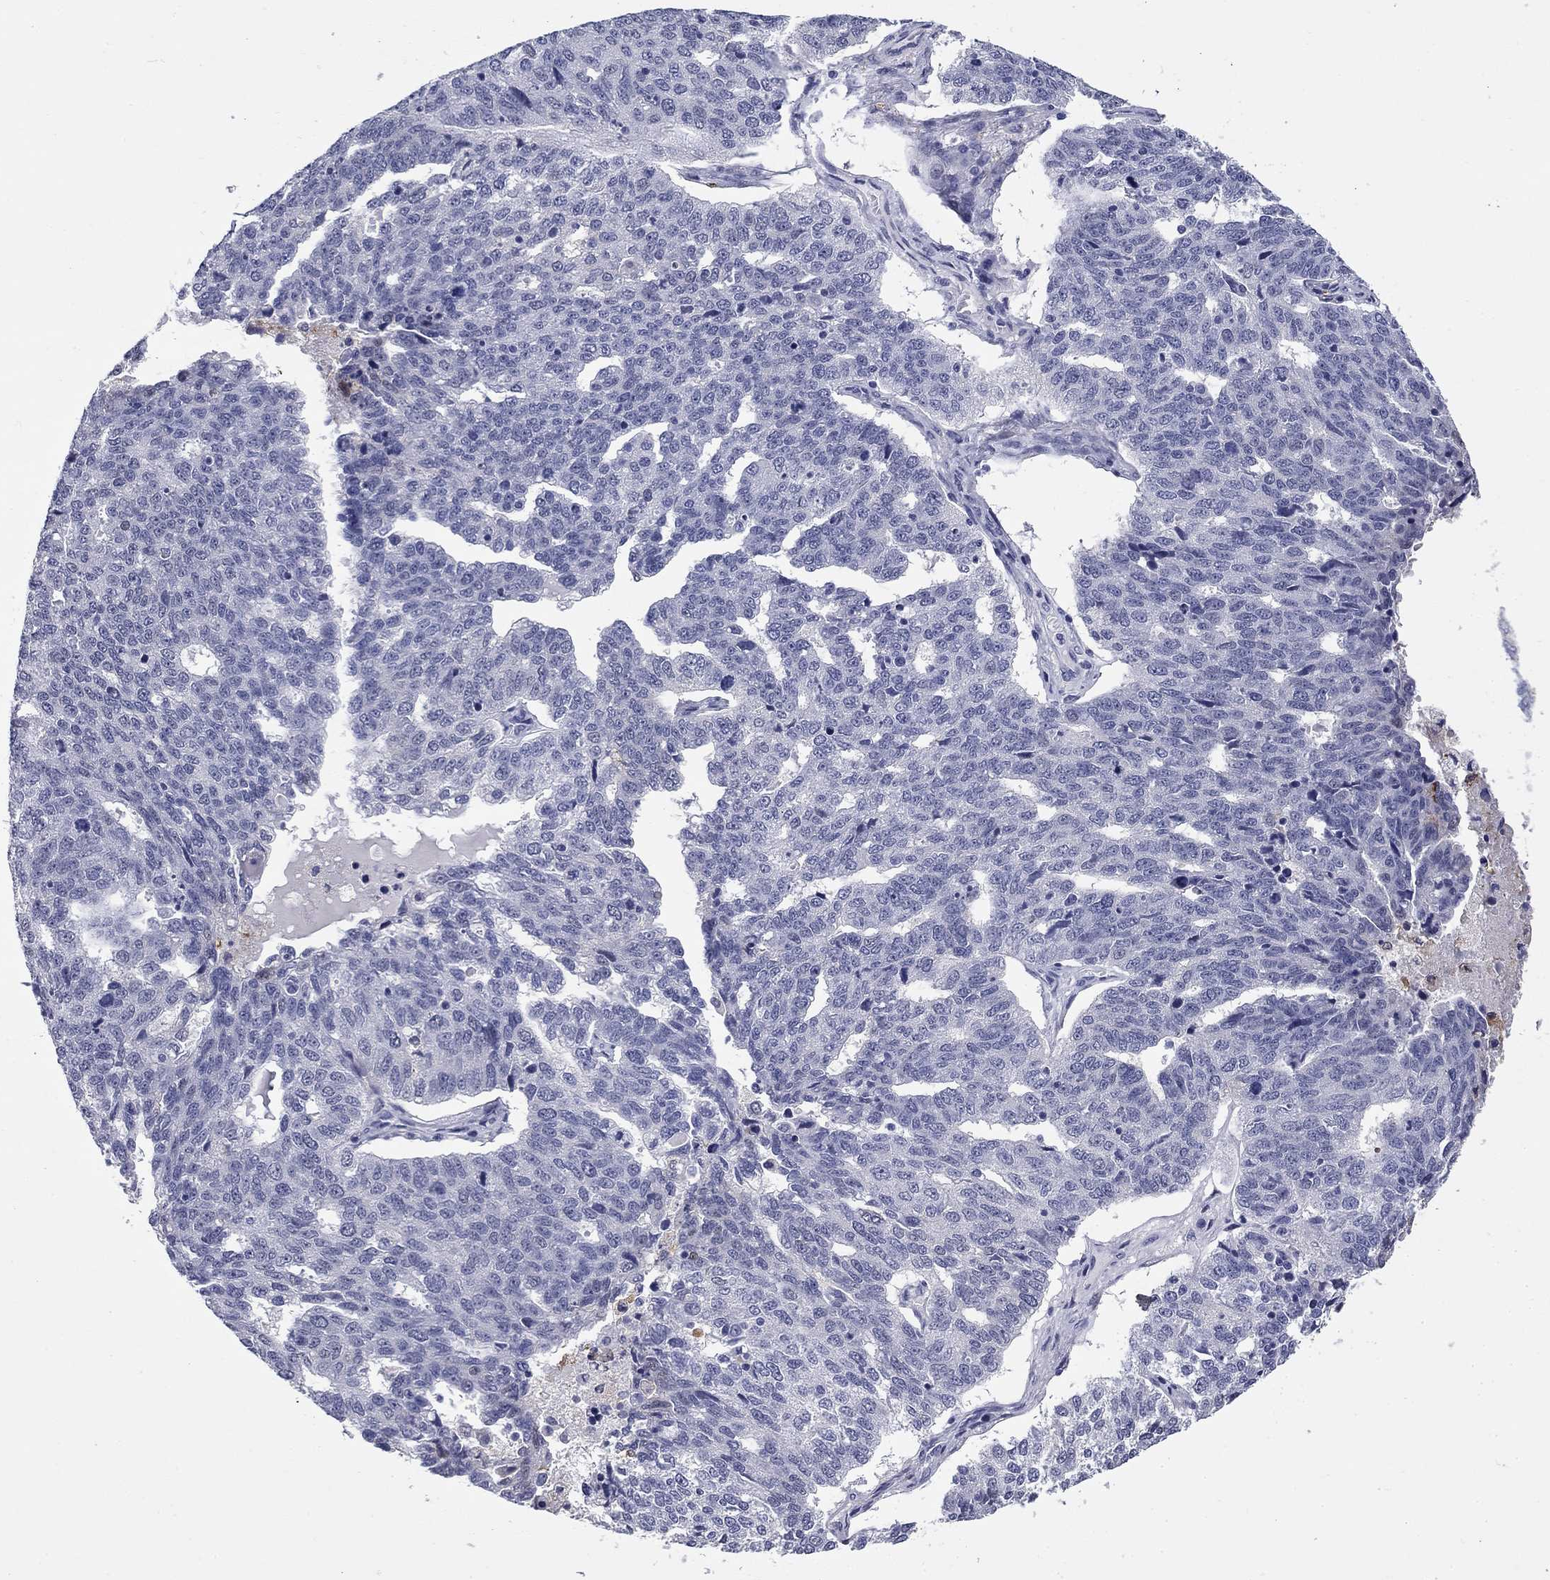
{"staining": {"intensity": "negative", "quantity": "none", "location": "none"}, "tissue": "ovarian cancer", "cell_type": "Tumor cells", "image_type": "cancer", "snomed": [{"axis": "morphology", "description": "Cystadenocarcinoma, serous, NOS"}, {"axis": "topography", "description": "Ovary"}], "caption": "Tumor cells are negative for brown protein staining in ovarian cancer.", "gene": "BCL2L14", "patient": {"sex": "female", "age": 71}}